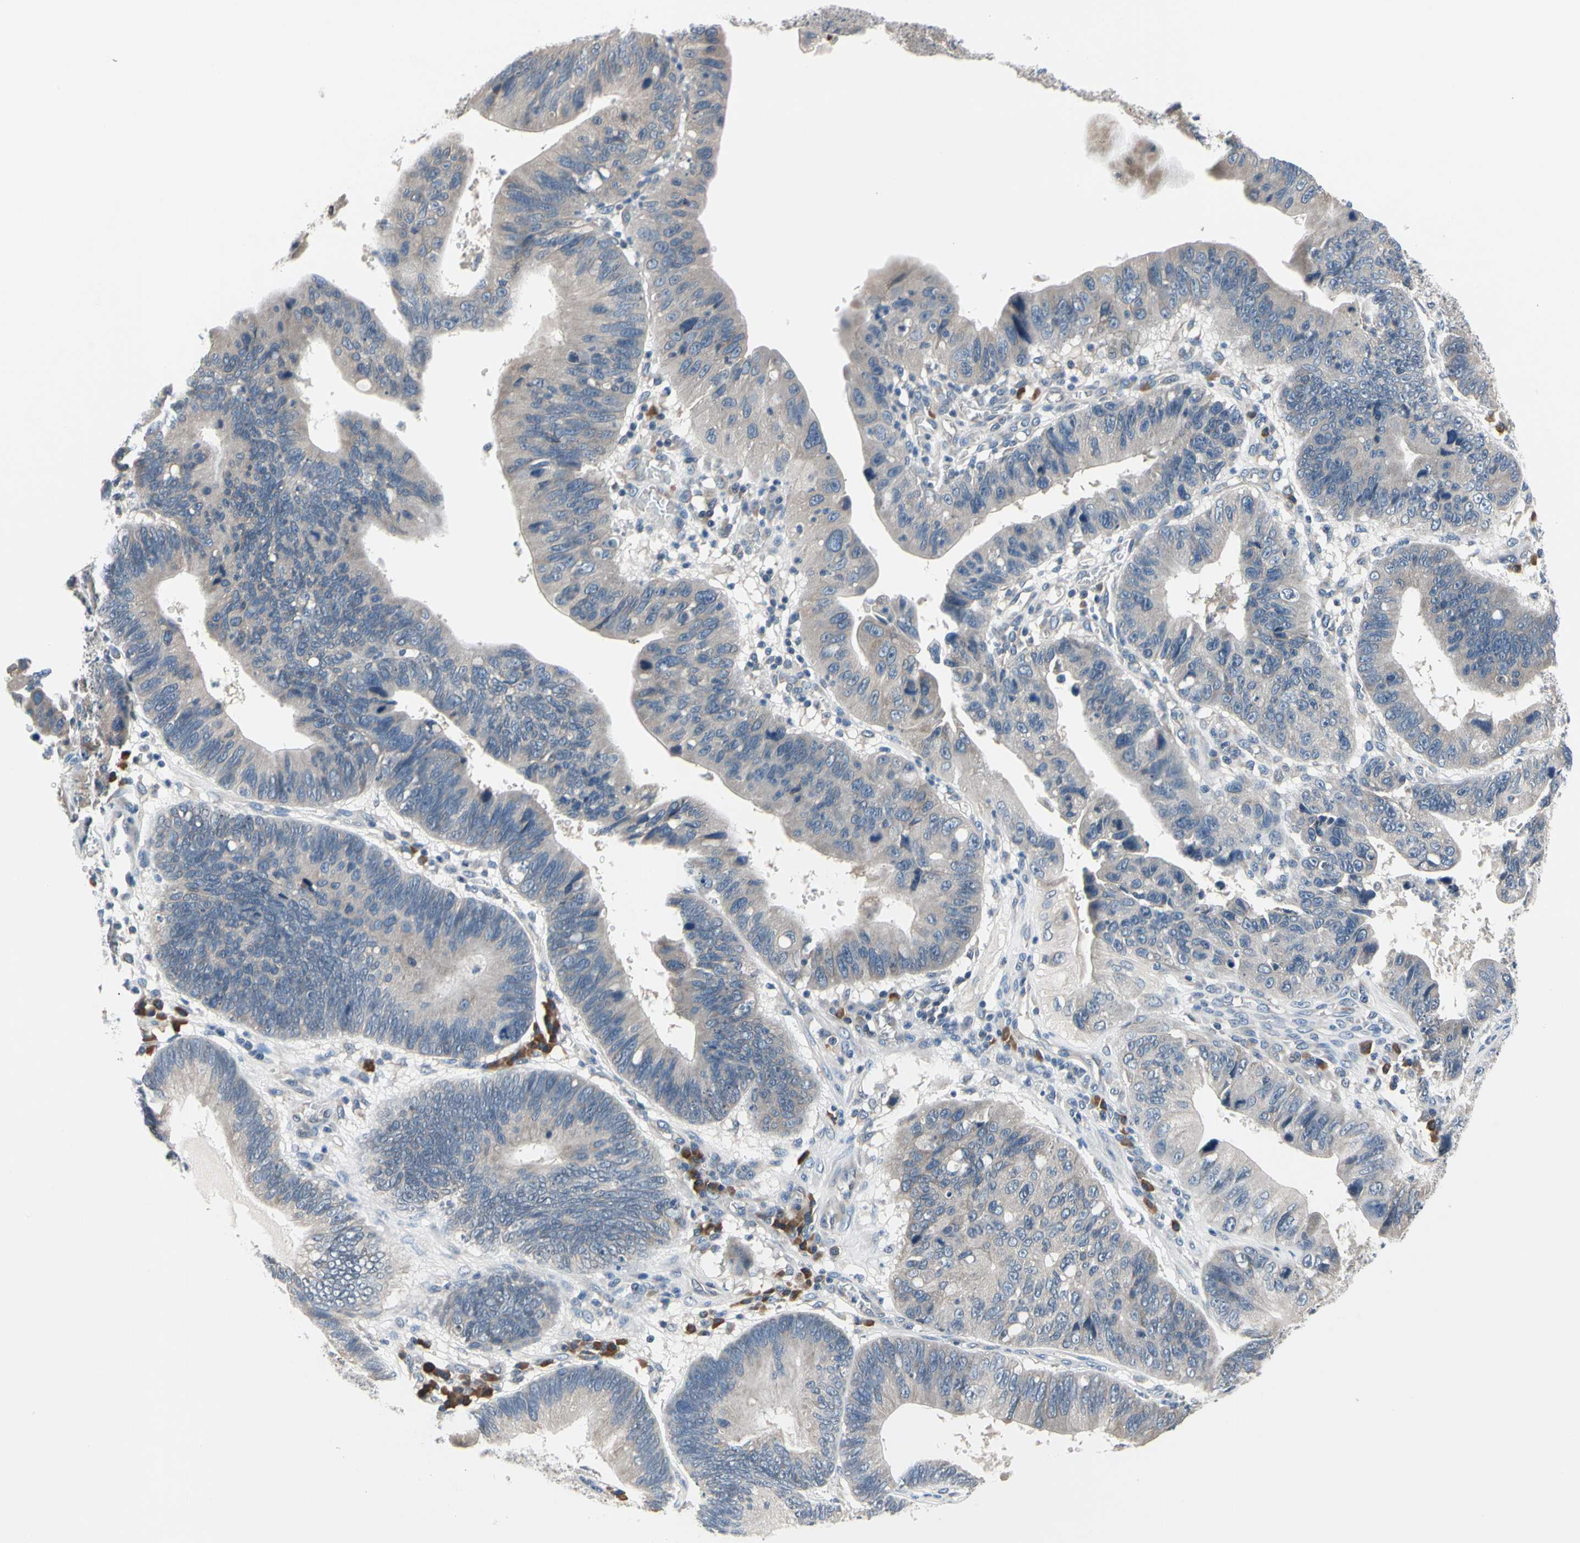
{"staining": {"intensity": "weak", "quantity": "25%-75%", "location": "cytoplasmic/membranous"}, "tissue": "stomach cancer", "cell_type": "Tumor cells", "image_type": "cancer", "snomed": [{"axis": "morphology", "description": "Adenocarcinoma, NOS"}, {"axis": "topography", "description": "Stomach"}], "caption": "A brown stain highlights weak cytoplasmic/membranous positivity of a protein in stomach cancer tumor cells.", "gene": "SELENOK", "patient": {"sex": "male", "age": 59}}